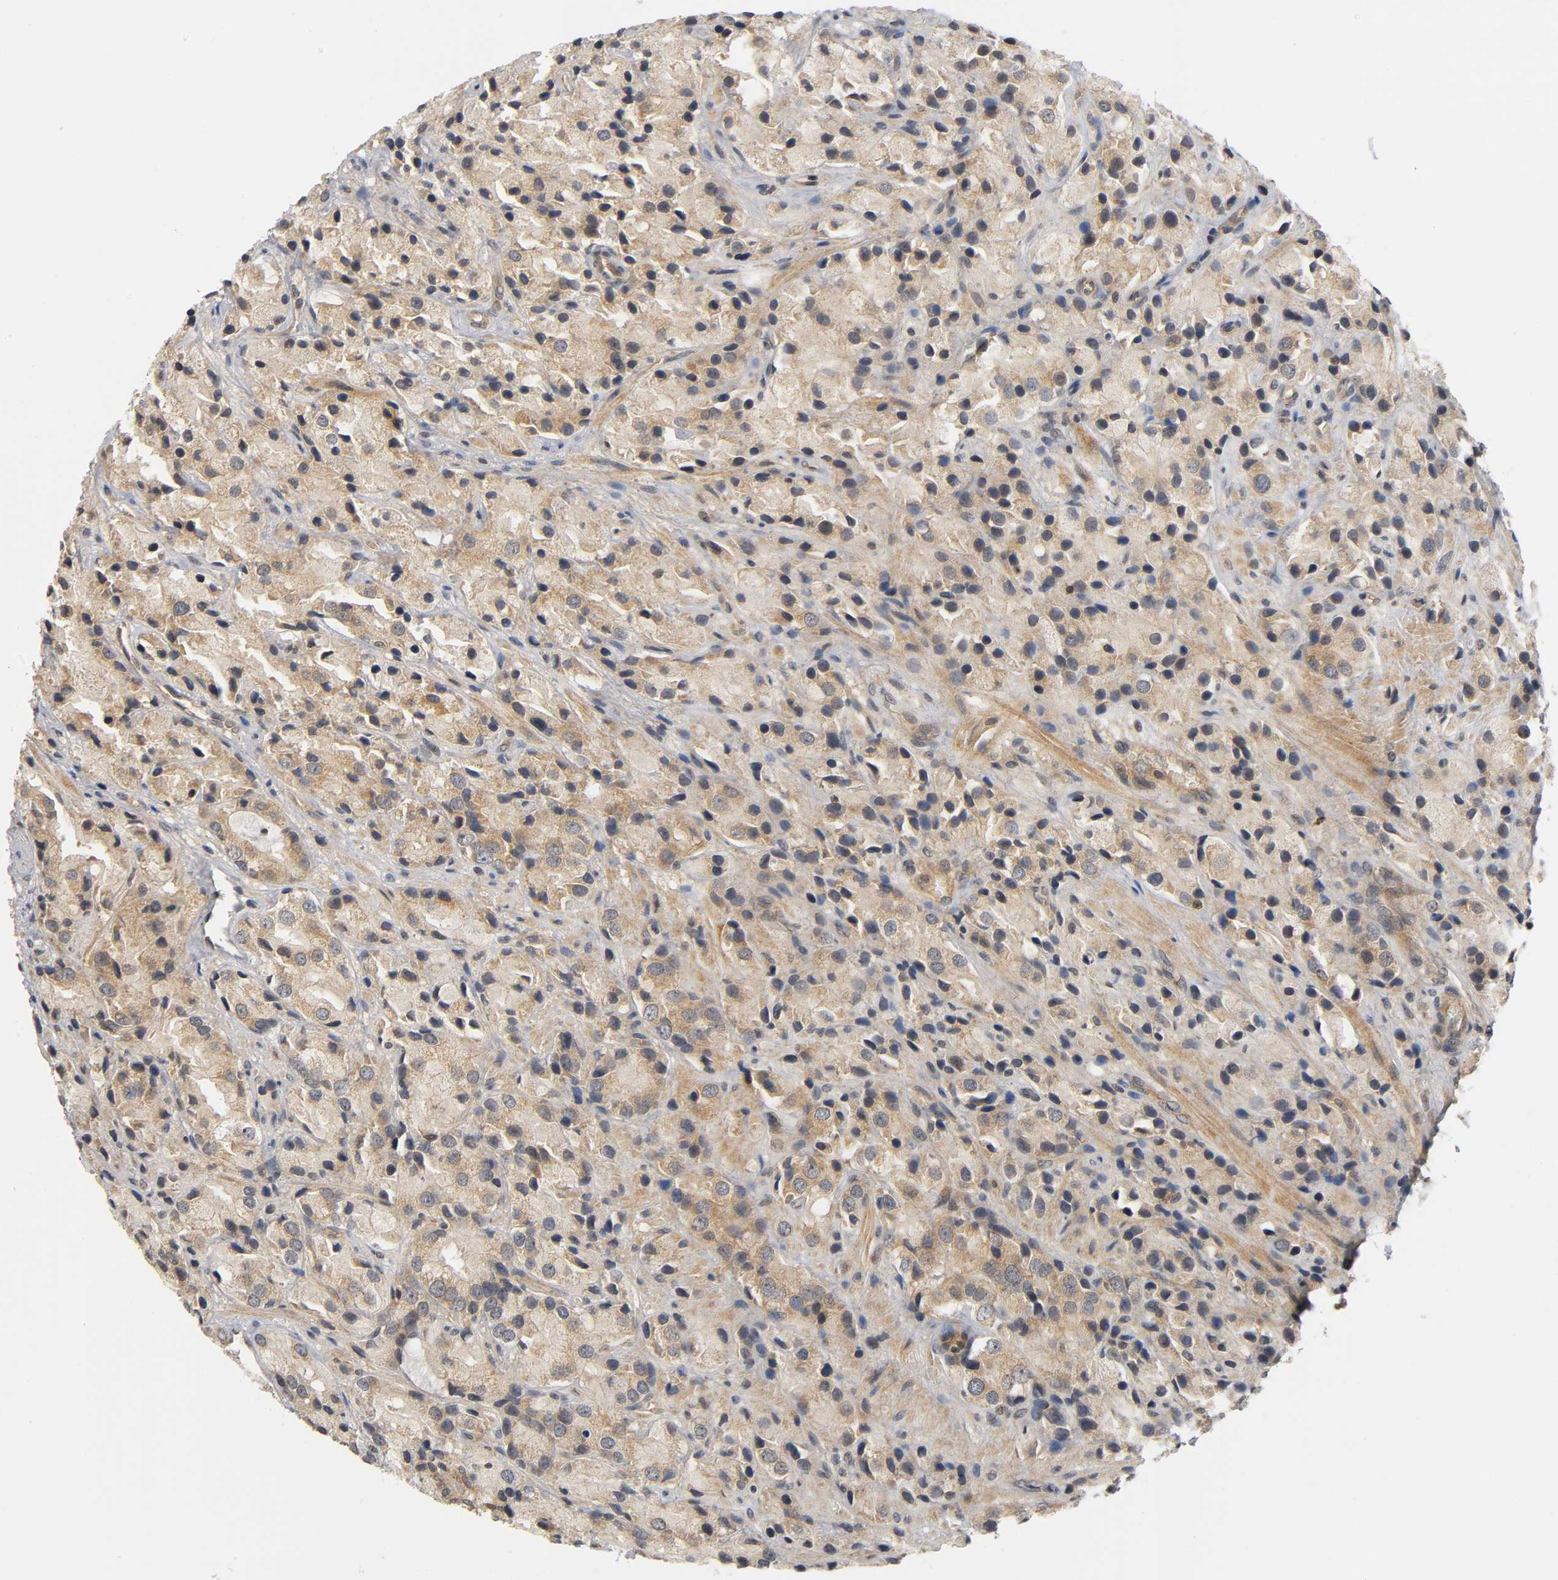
{"staining": {"intensity": "moderate", "quantity": ">75%", "location": "cytoplasmic/membranous"}, "tissue": "prostate cancer", "cell_type": "Tumor cells", "image_type": "cancer", "snomed": [{"axis": "morphology", "description": "Adenocarcinoma, High grade"}, {"axis": "topography", "description": "Prostate"}], "caption": "Immunohistochemical staining of human prostate cancer (adenocarcinoma (high-grade)) displays medium levels of moderate cytoplasmic/membranous expression in about >75% of tumor cells.", "gene": "MAPK8", "patient": {"sex": "male", "age": 70}}